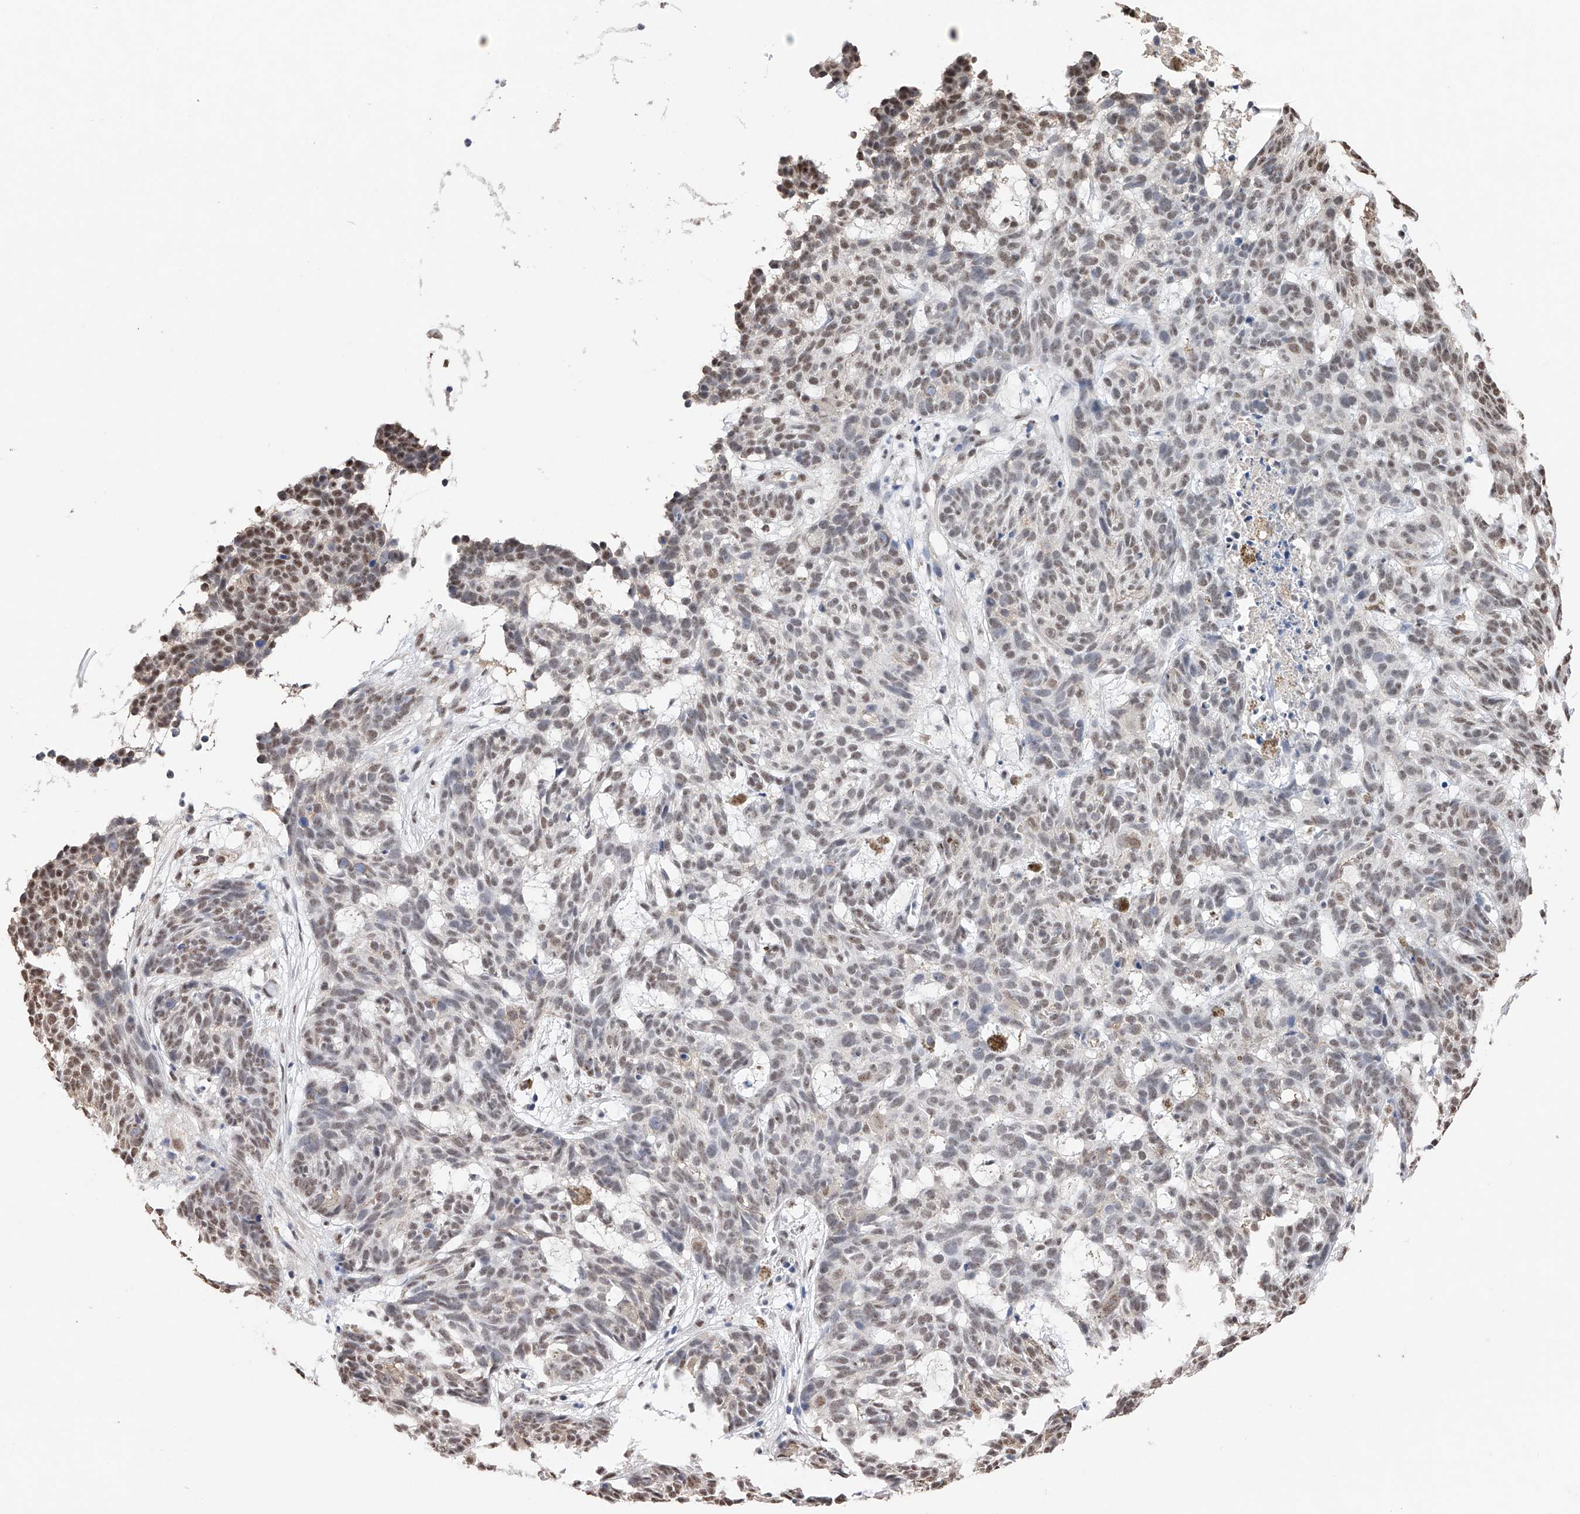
{"staining": {"intensity": "weak", "quantity": "25%-75%", "location": "nuclear"}, "tissue": "skin cancer", "cell_type": "Tumor cells", "image_type": "cancer", "snomed": [{"axis": "morphology", "description": "Basal cell carcinoma"}, {"axis": "topography", "description": "Skin"}], "caption": "Immunohistochemistry (IHC) of skin cancer demonstrates low levels of weak nuclear positivity in approximately 25%-75% of tumor cells.", "gene": "DMAP1", "patient": {"sex": "male", "age": 85}}